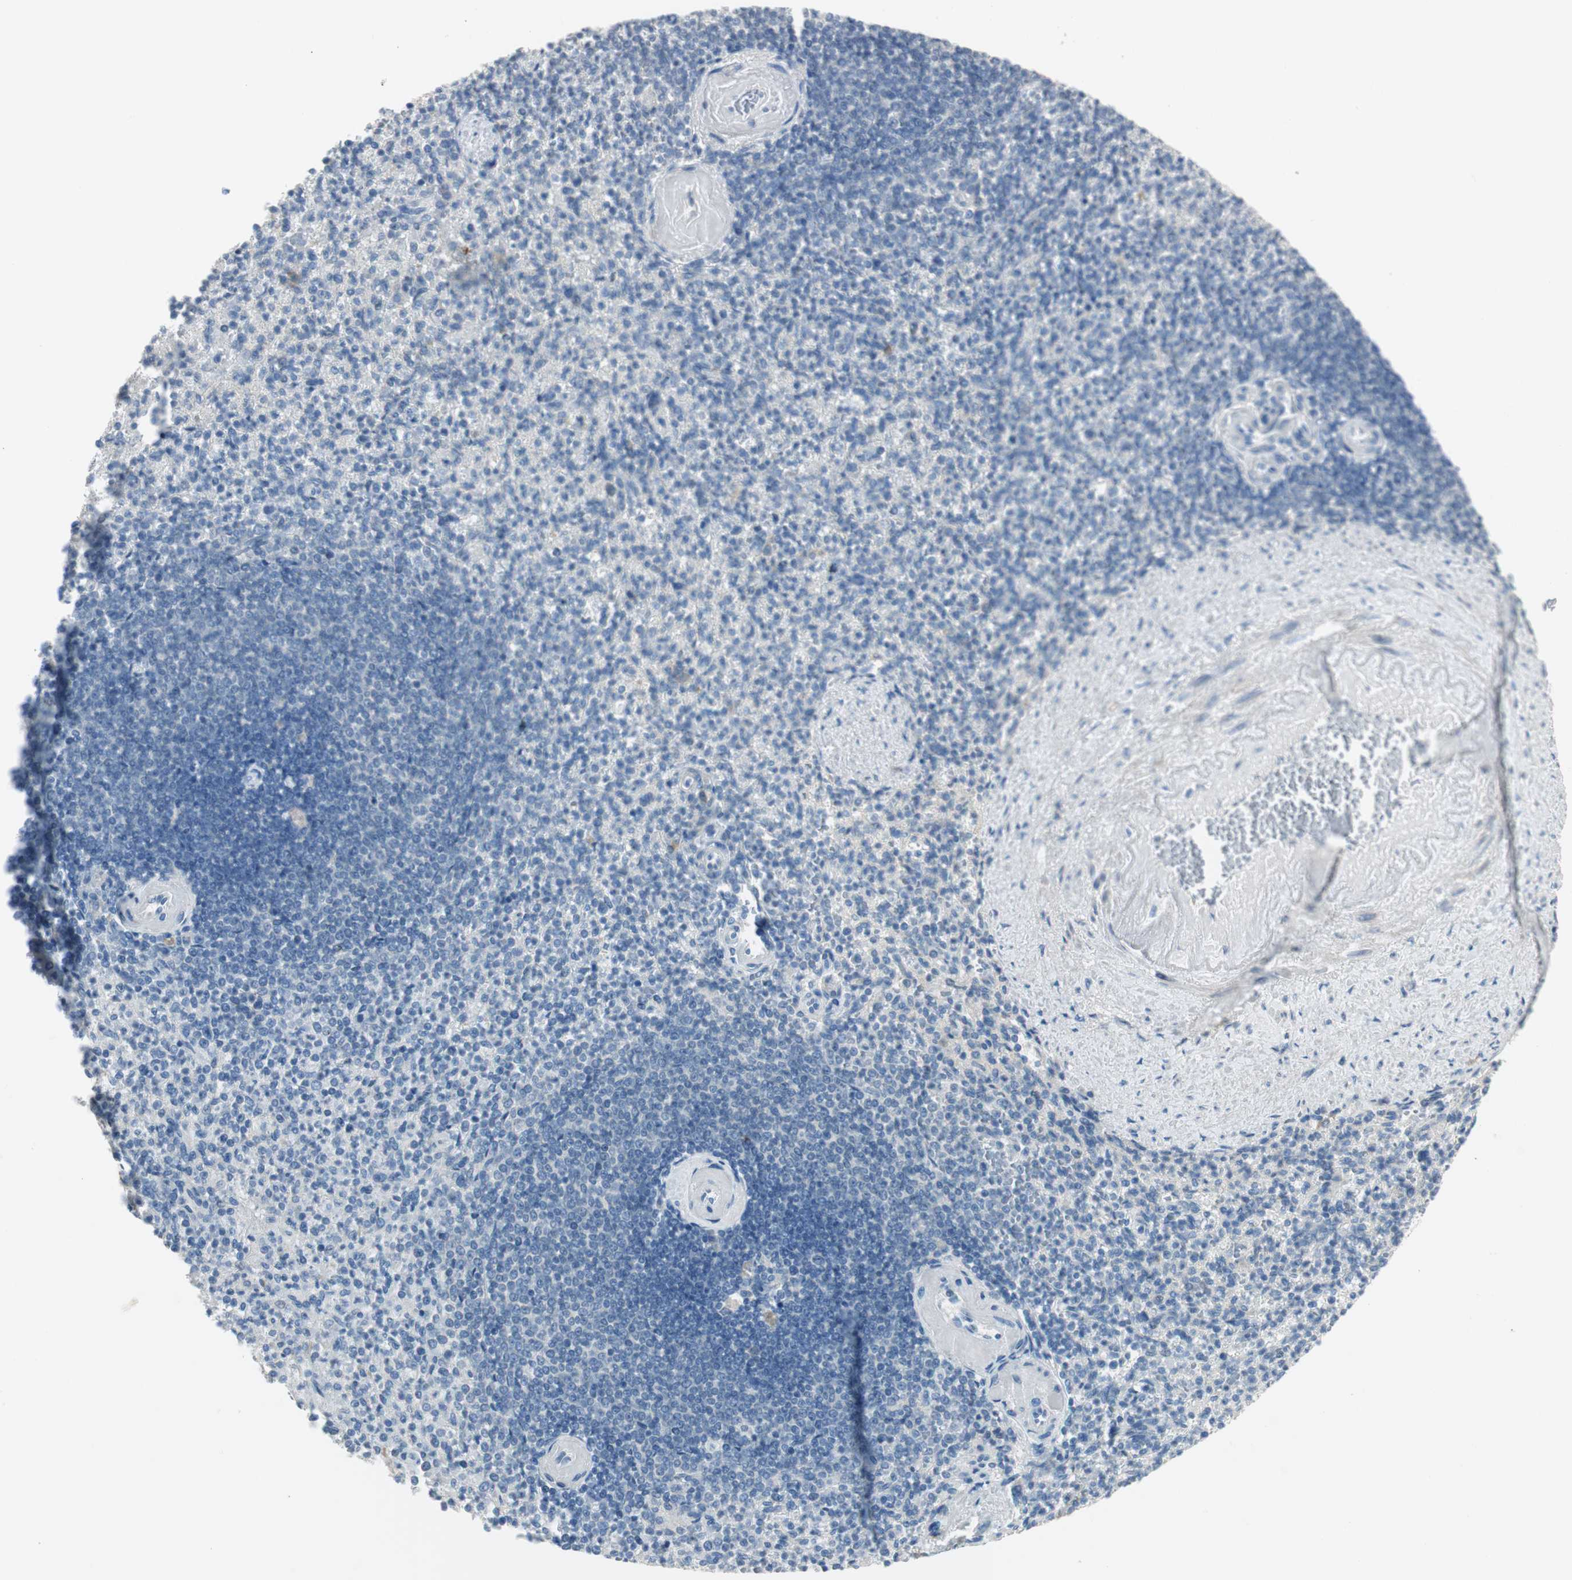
{"staining": {"intensity": "negative", "quantity": "none", "location": "none"}, "tissue": "spleen", "cell_type": "Cells in red pulp", "image_type": "normal", "snomed": [{"axis": "morphology", "description": "Normal tissue, NOS"}, {"axis": "topography", "description": "Spleen"}], "caption": "Immunohistochemistry (IHC) image of benign spleen: spleen stained with DAB demonstrates no significant protein staining in cells in red pulp. (Brightfield microscopy of DAB immunohistochemistry (IHC) at high magnification).", "gene": "PCDHB15", "patient": {"sex": "female", "age": 74}}